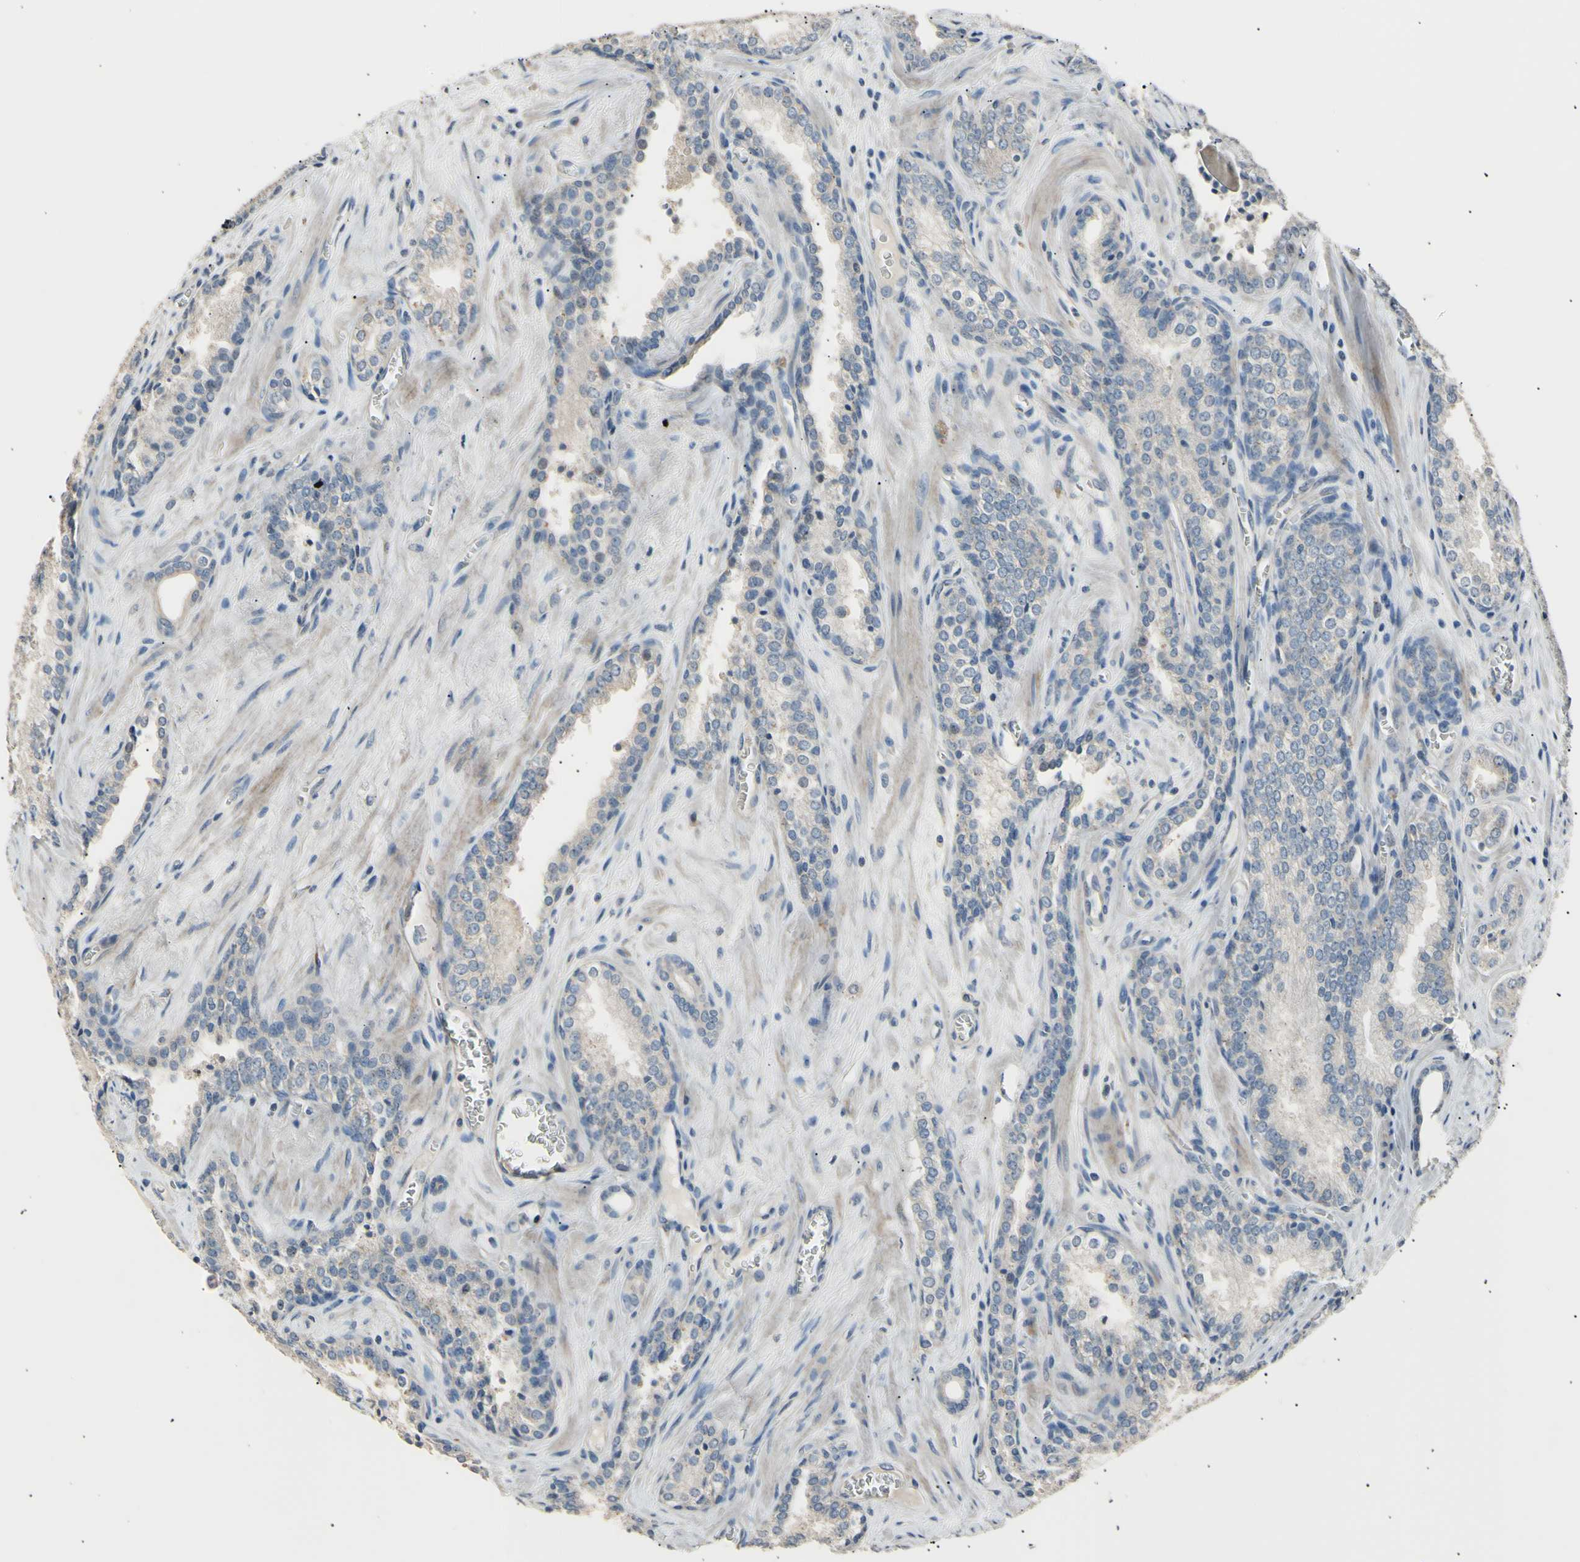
{"staining": {"intensity": "negative", "quantity": "none", "location": "none"}, "tissue": "prostate cancer", "cell_type": "Tumor cells", "image_type": "cancer", "snomed": [{"axis": "morphology", "description": "Adenocarcinoma, Low grade"}, {"axis": "topography", "description": "Prostate"}], "caption": "High magnification brightfield microscopy of prostate cancer stained with DAB (brown) and counterstained with hematoxylin (blue): tumor cells show no significant staining. (Stains: DAB (3,3'-diaminobenzidine) IHC with hematoxylin counter stain, Microscopy: brightfield microscopy at high magnification).", "gene": "LDLR", "patient": {"sex": "male", "age": 60}}